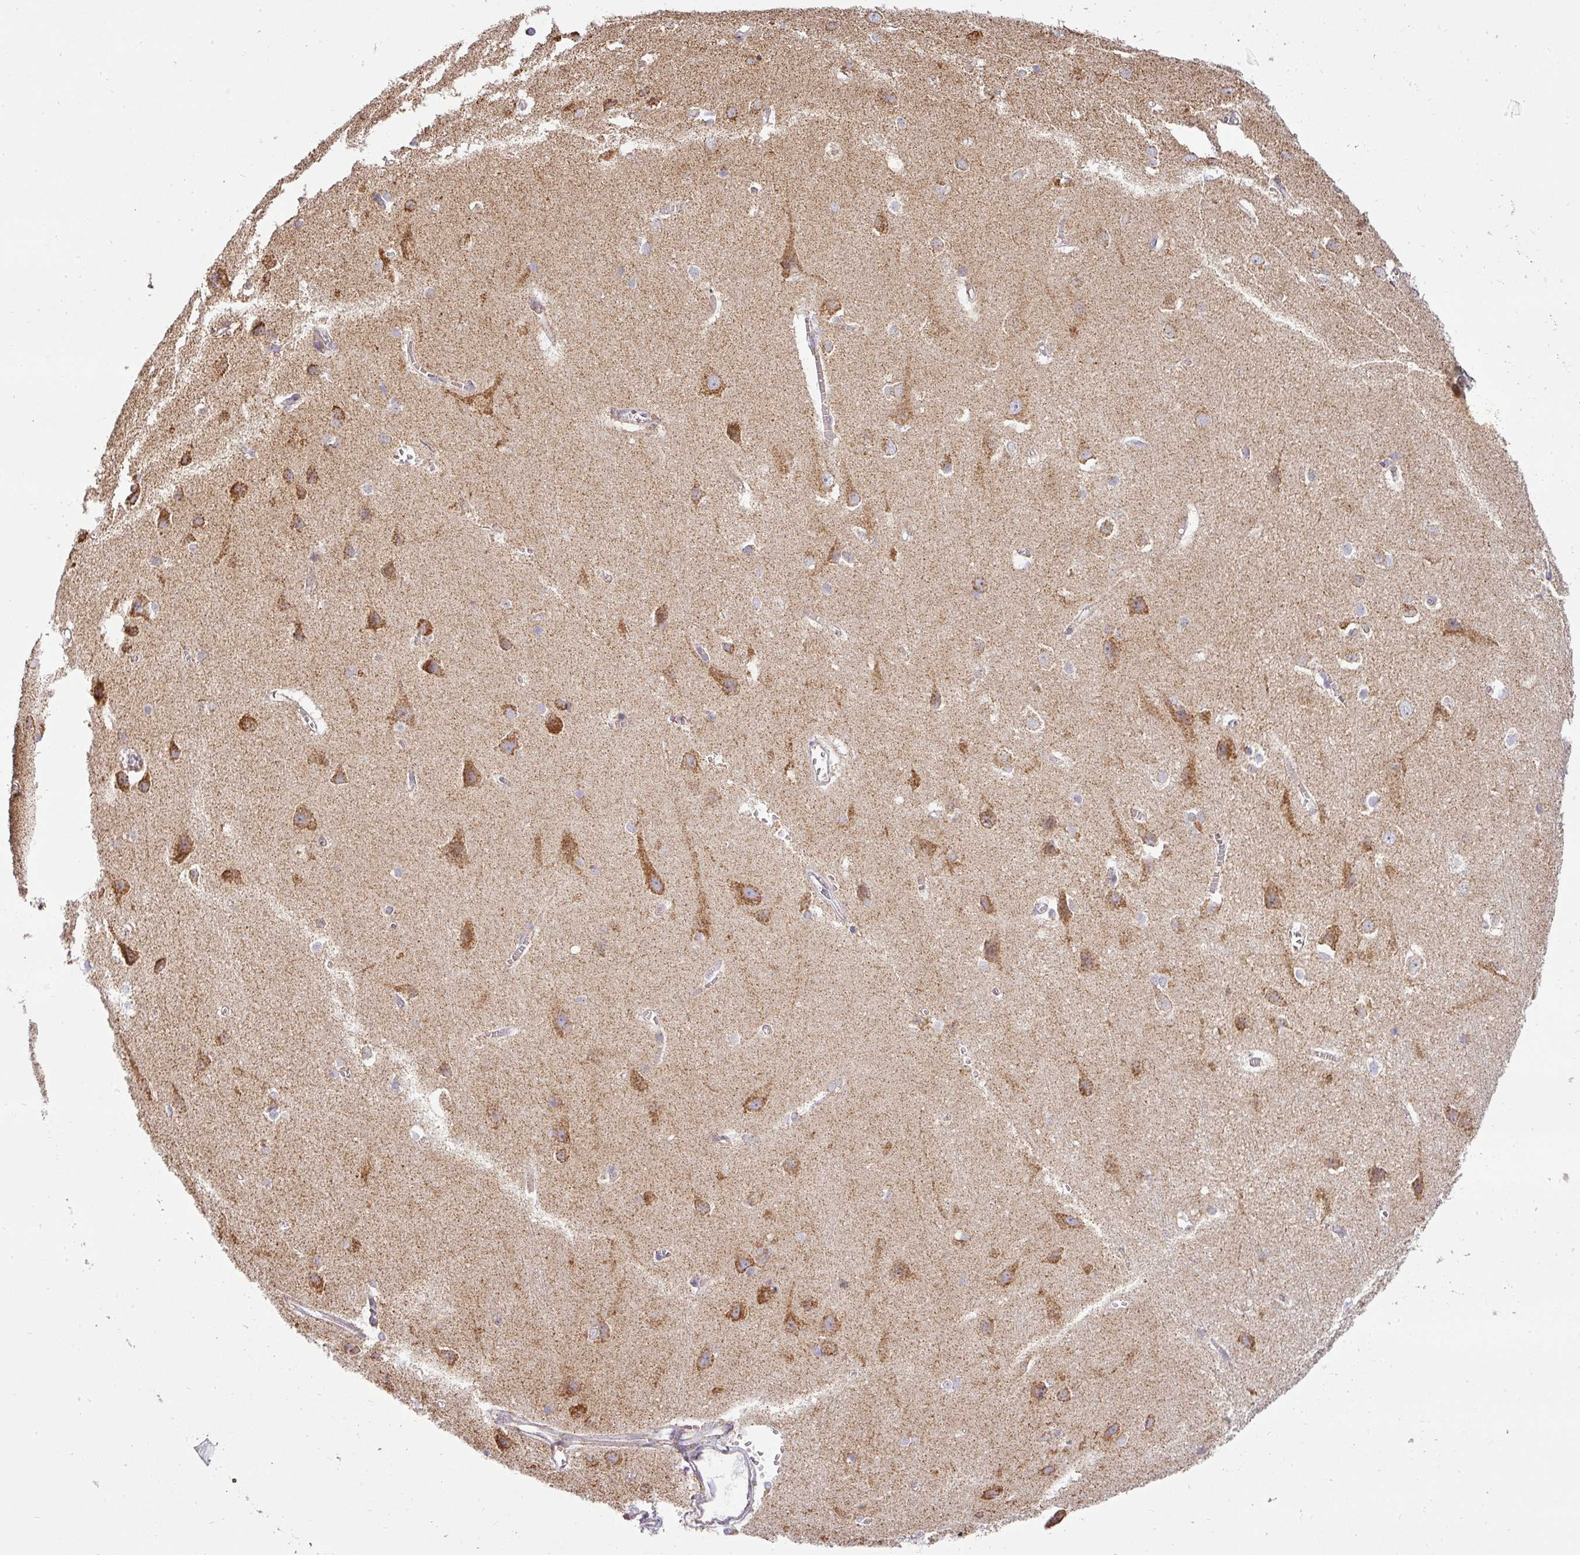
{"staining": {"intensity": "weak", "quantity": ">75%", "location": "cytoplasmic/membranous"}, "tissue": "cerebral cortex", "cell_type": "Endothelial cells", "image_type": "normal", "snomed": [{"axis": "morphology", "description": "Normal tissue, NOS"}, {"axis": "topography", "description": "Cerebral cortex"}], "caption": "Immunohistochemistry histopathology image of benign cerebral cortex: human cerebral cortex stained using IHC shows low levels of weak protein expression localized specifically in the cytoplasmic/membranous of endothelial cells, appearing as a cytoplasmic/membranous brown color.", "gene": "ZNF211", "patient": {"sex": "male", "age": 37}}